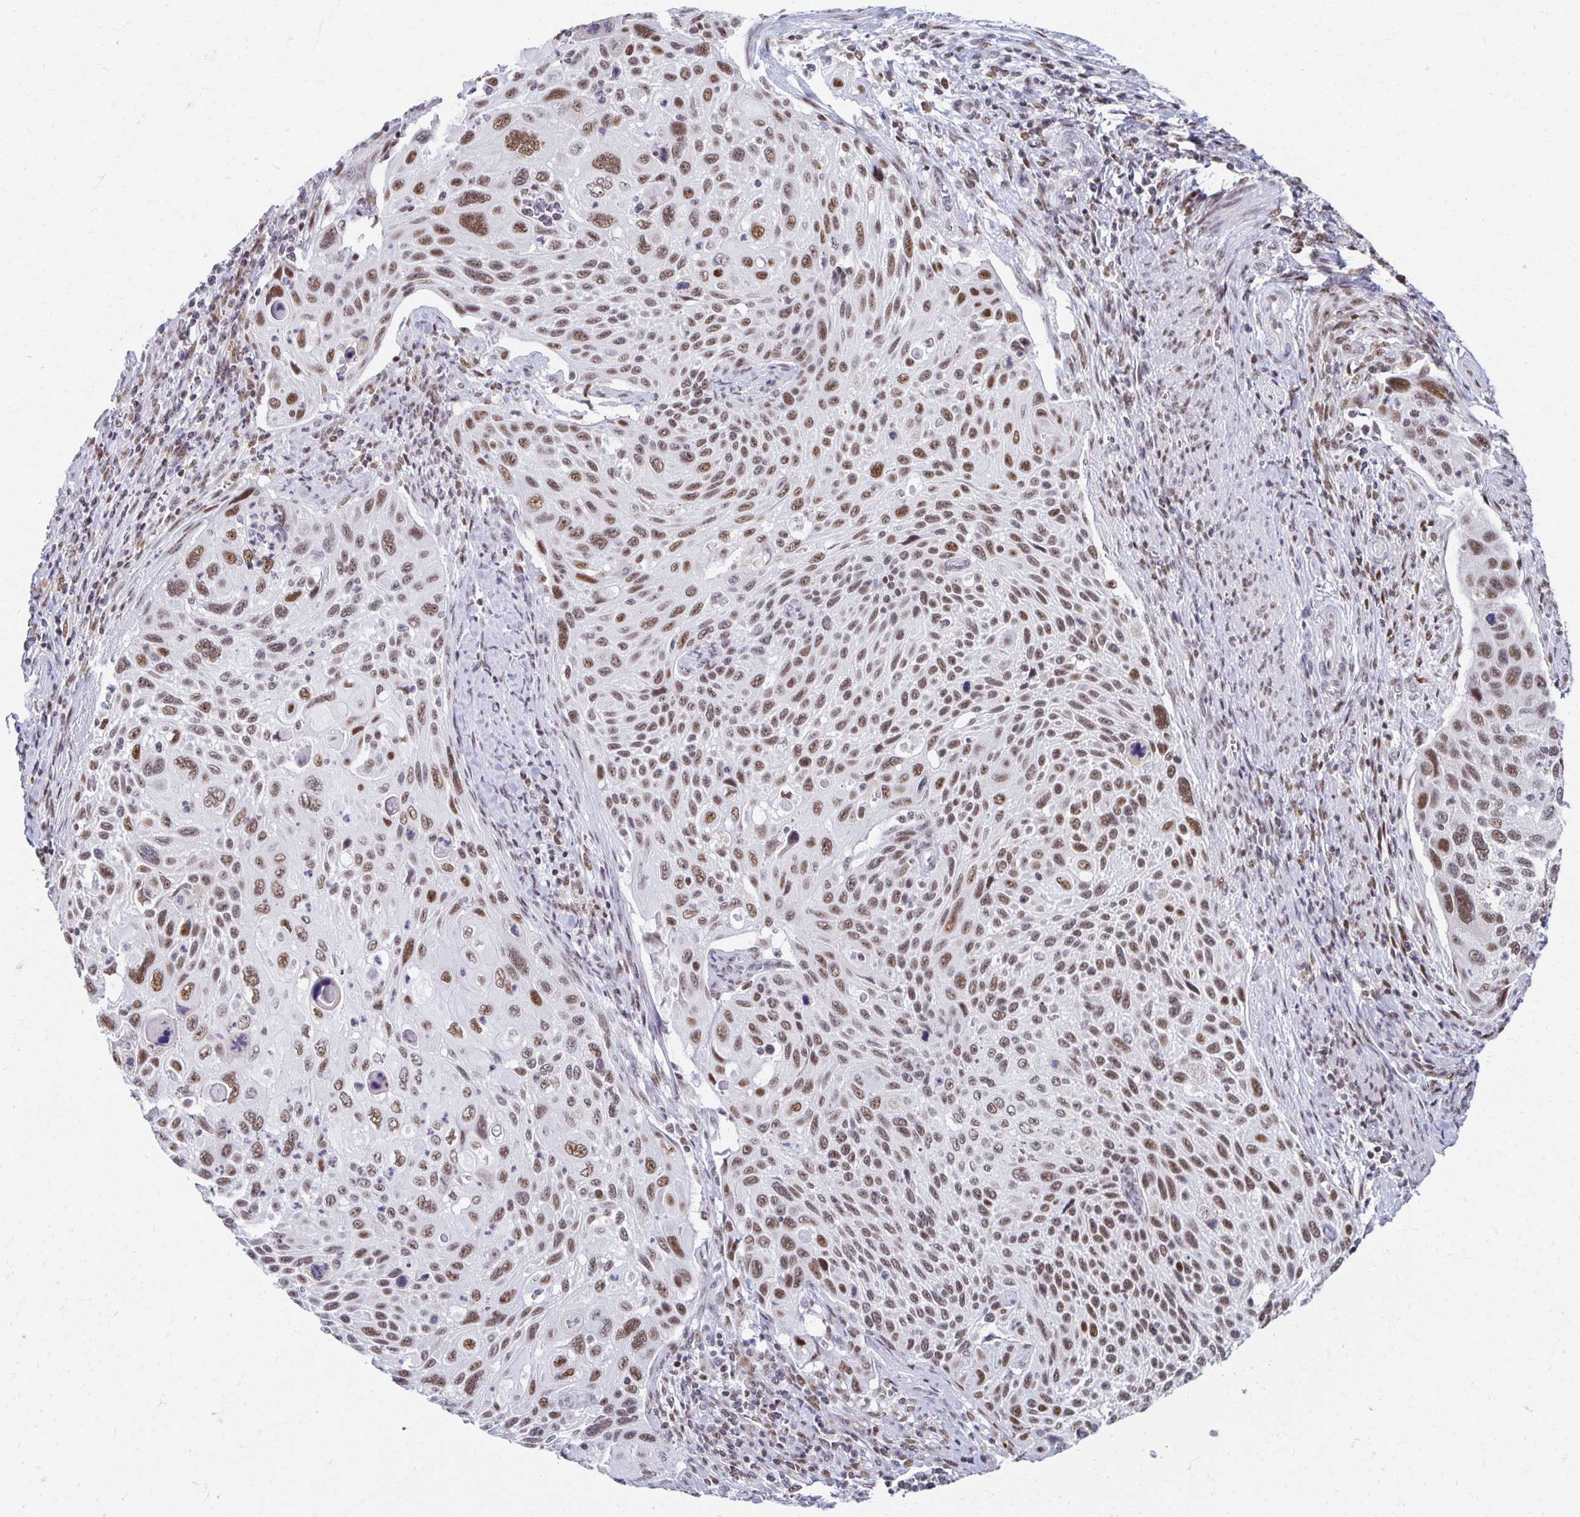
{"staining": {"intensity": "moderate", "quantity": ">75%", "location": "nuclear"}, "tissue": "cervical cancer", "cell_type": "Tumor cells", "image_type": "cancer", "snomed": [{"axis": "morphology", "description": "Squamous cell carcinoma, NOS"}, {"axis": "topography", "description": "Cervix"}], "caption": "A high-resolution micrograph shows IHC staining of cervical squamous cell carcinoma, which demonstrates moderate nuclear positivity in about >75% of tumor cells.", "gene": "IRF7", "patient": {"sex": "female", "age": 70}}